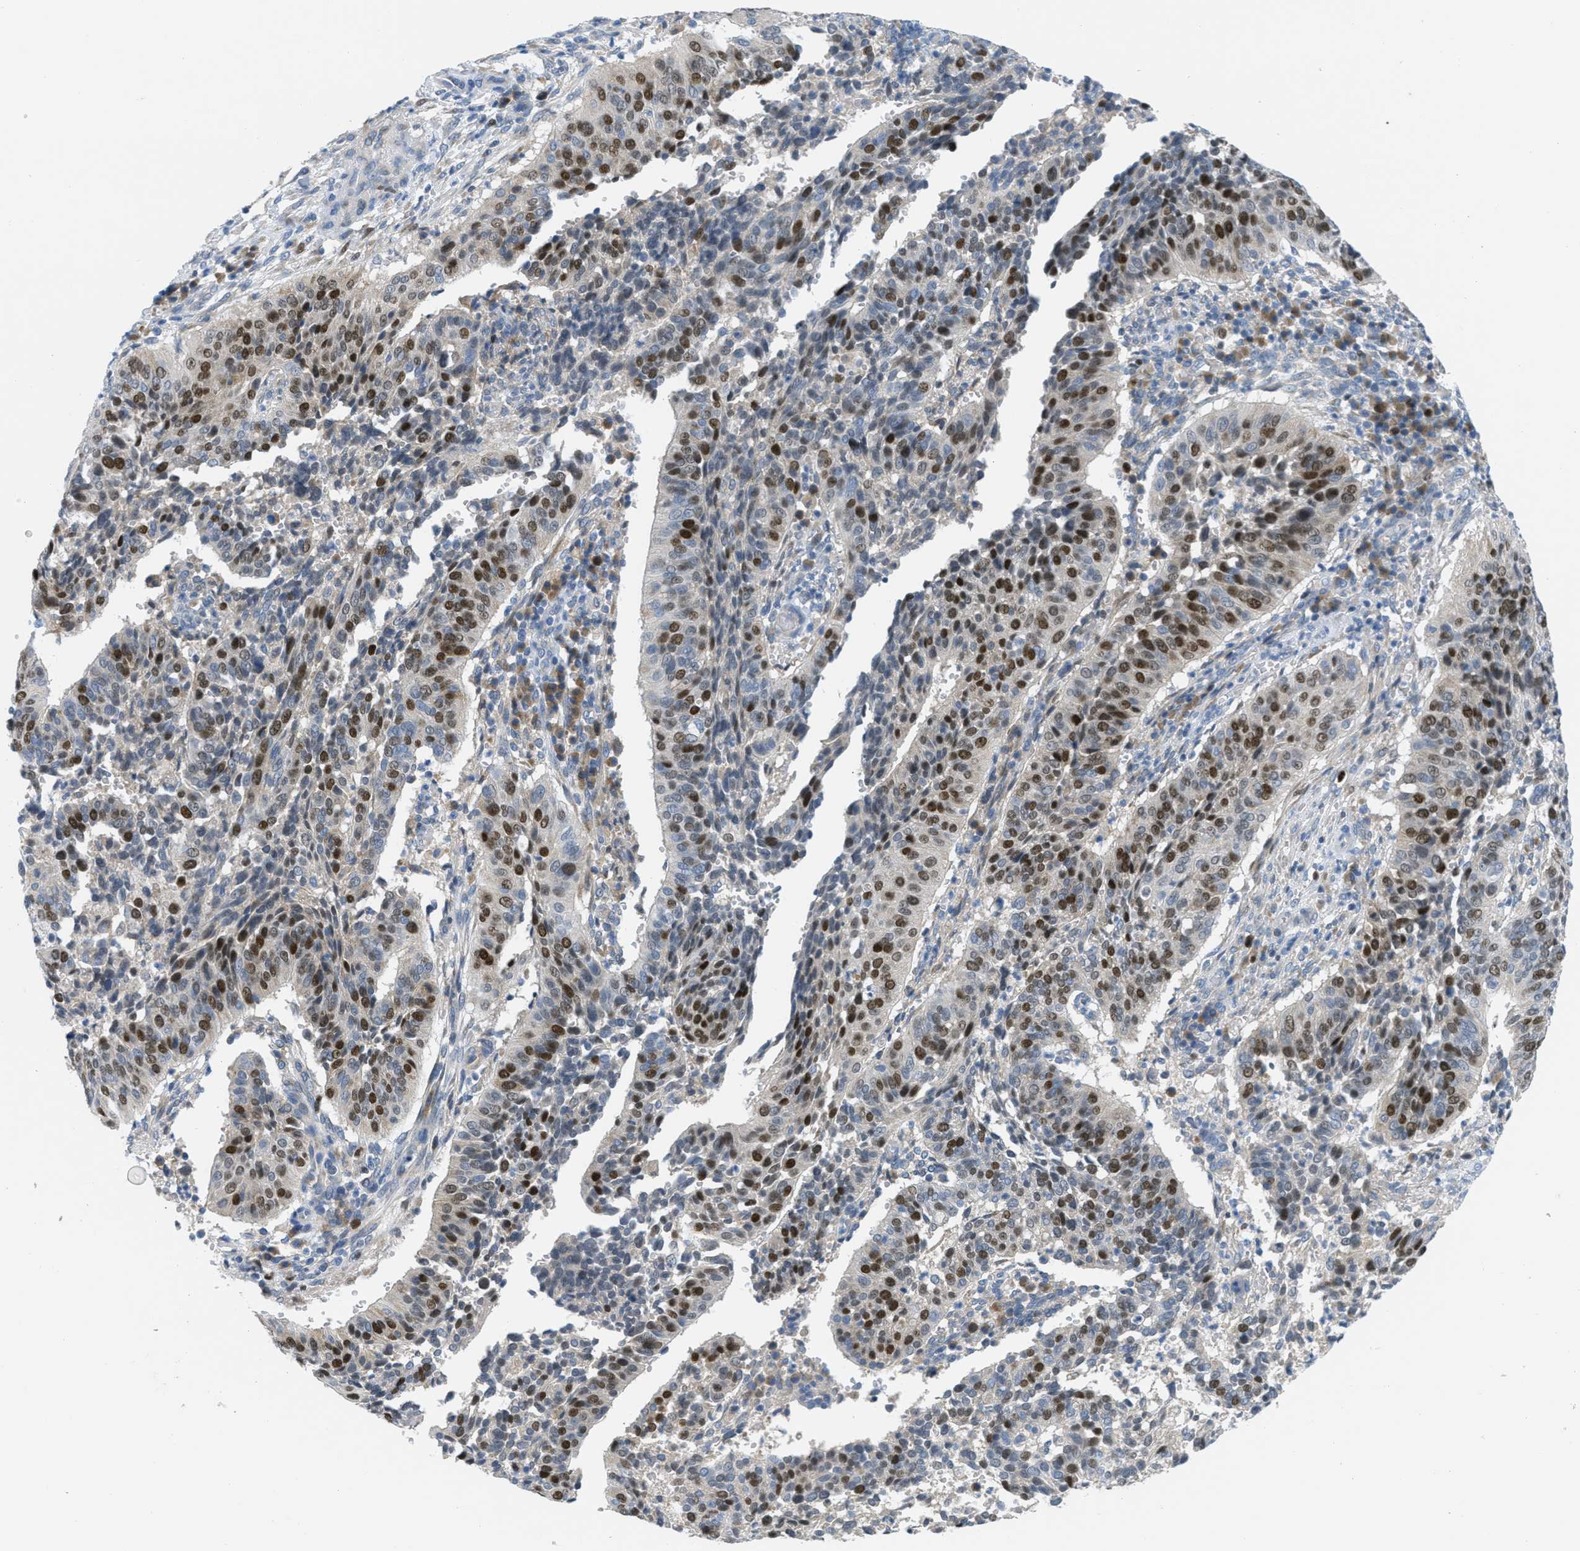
{"staining": {"intensity": "strong", "quantity": ">75%", "location": "nuclear"}, "tissue": "cervical cancer", "cell_type": "Tumor cells", "image_type": "cancer", "snomed": [{"axis": "morphology", "description": "Normal tissue, NOS"}, {"axis": "morphology", "description": "Squamous cell carcinoma, NOS"}, {"axis": "topography", "description": "Cervix"}], "caption": "This is a micrograph of immunohistochemistry (IHC) staining of cervical cancer (squamous cell carcinoma), which shows strong staining in the nuclear of tumor cells.", "gene": "ORC6", "patient": {"sex": "female", "age": 39}}